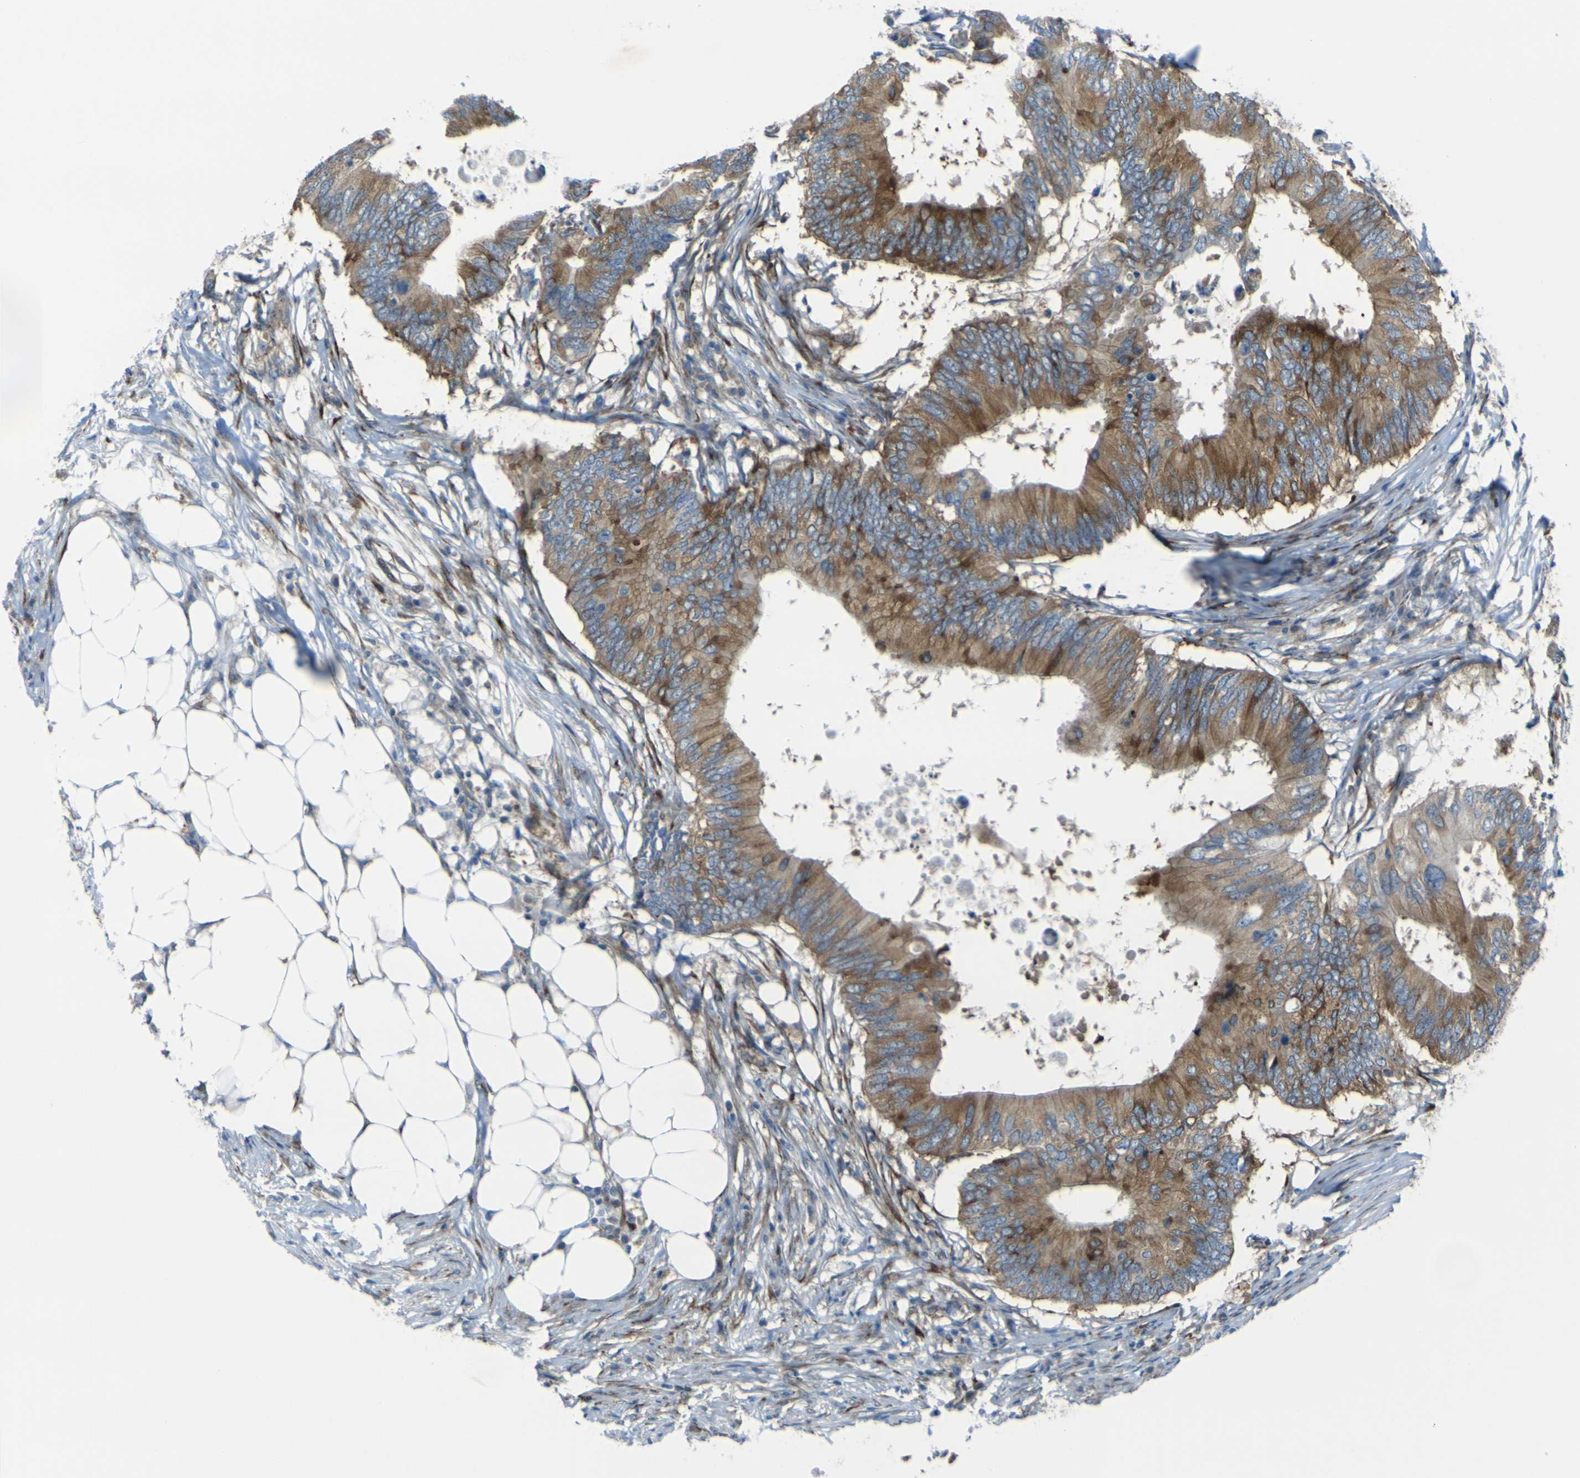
{"staining": {"intensity": "moderate", "quantity": ">75%", "location": "cytoplasmic/membranous"}, "tissue": "colorectal cancer", "cell_type": "Tumor cells", "image_type": "cancer", "snomed": [{"axis": "morphology", "description": "Adenocarcinoma, NOS"}, {"axis": "topography", "description": "Colon"}], "caption": "Colorectal cancer stained with a brown dye reveals moderate cytoplasmic/membranous positive staining in about >75% of tumor cells.", "gene": "CELSR2", "patient": {"sex": "male", "age": 71}}